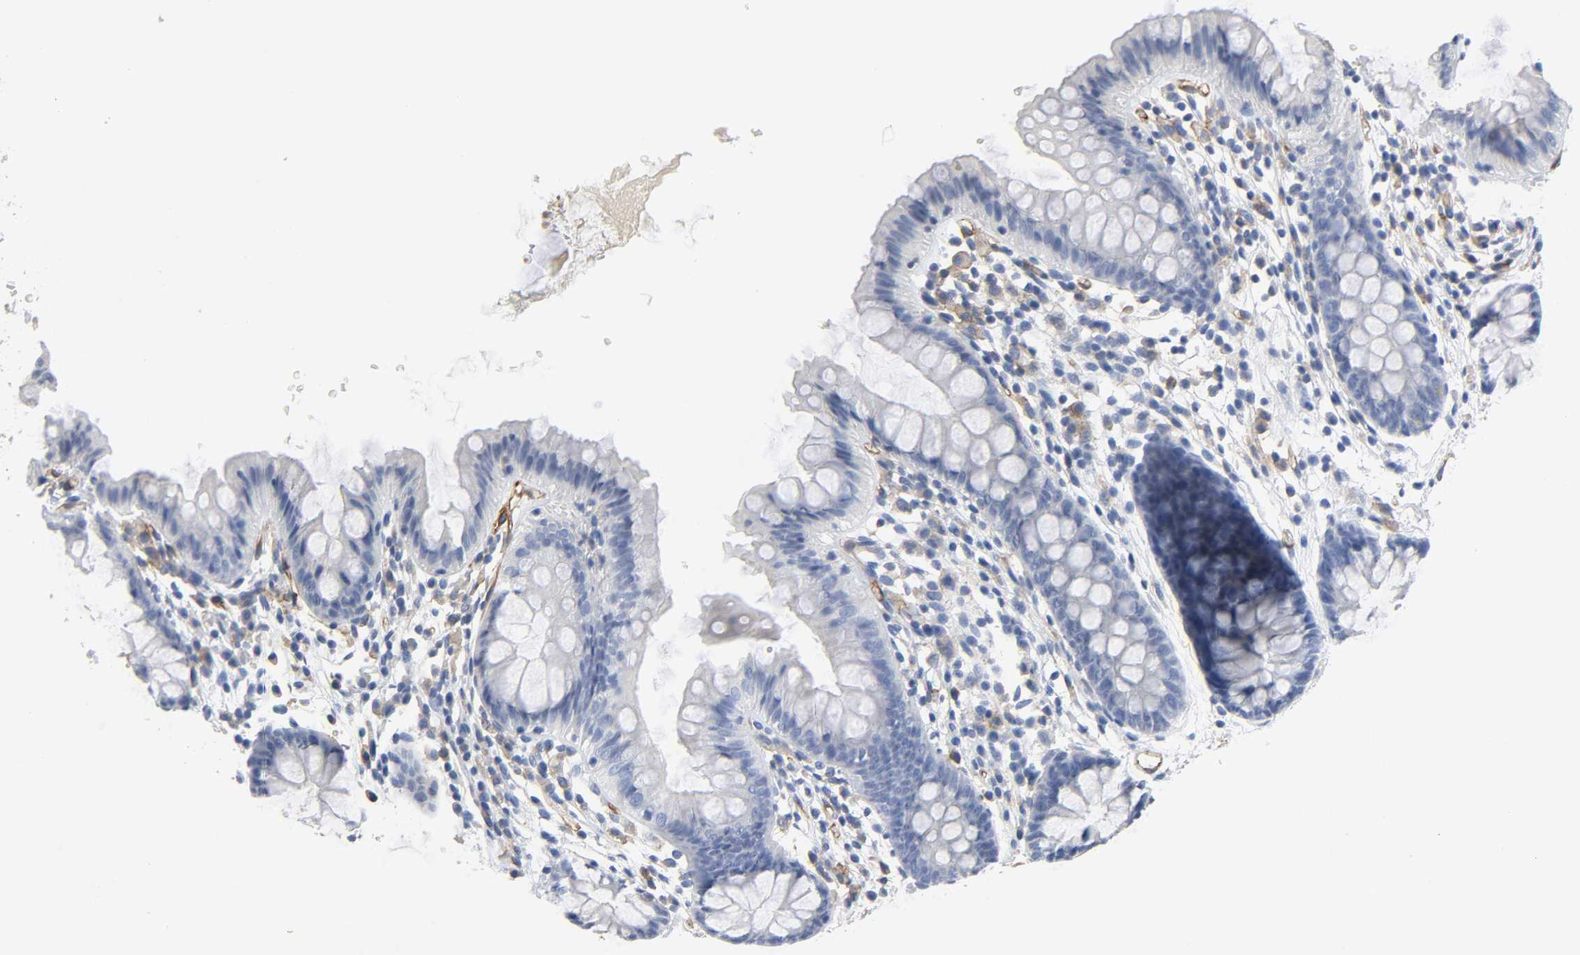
{"staining": {"intensity": "strong", "quantity": ">75%", "location": "cytoplasmic/membranous"}, "tissue": "colon", "cell_type": "Endothelial cells", "image_type": "normal", "snomed": [{"axis": "morphology", "description": "Normal tissue, NOS"}, {"axis": "topography", "description": "Smooth muscle"}, {"axis": "topography", "description": "Colon"}], "caption": "Strong cytoplasmic/membranous expression for a protein is appreciated in about >75% of endothelial cells of benign colon using immunohistochemistry (IHC).", "gene": "PECAM1", "patient": {"sex": "male", "age": 67}}